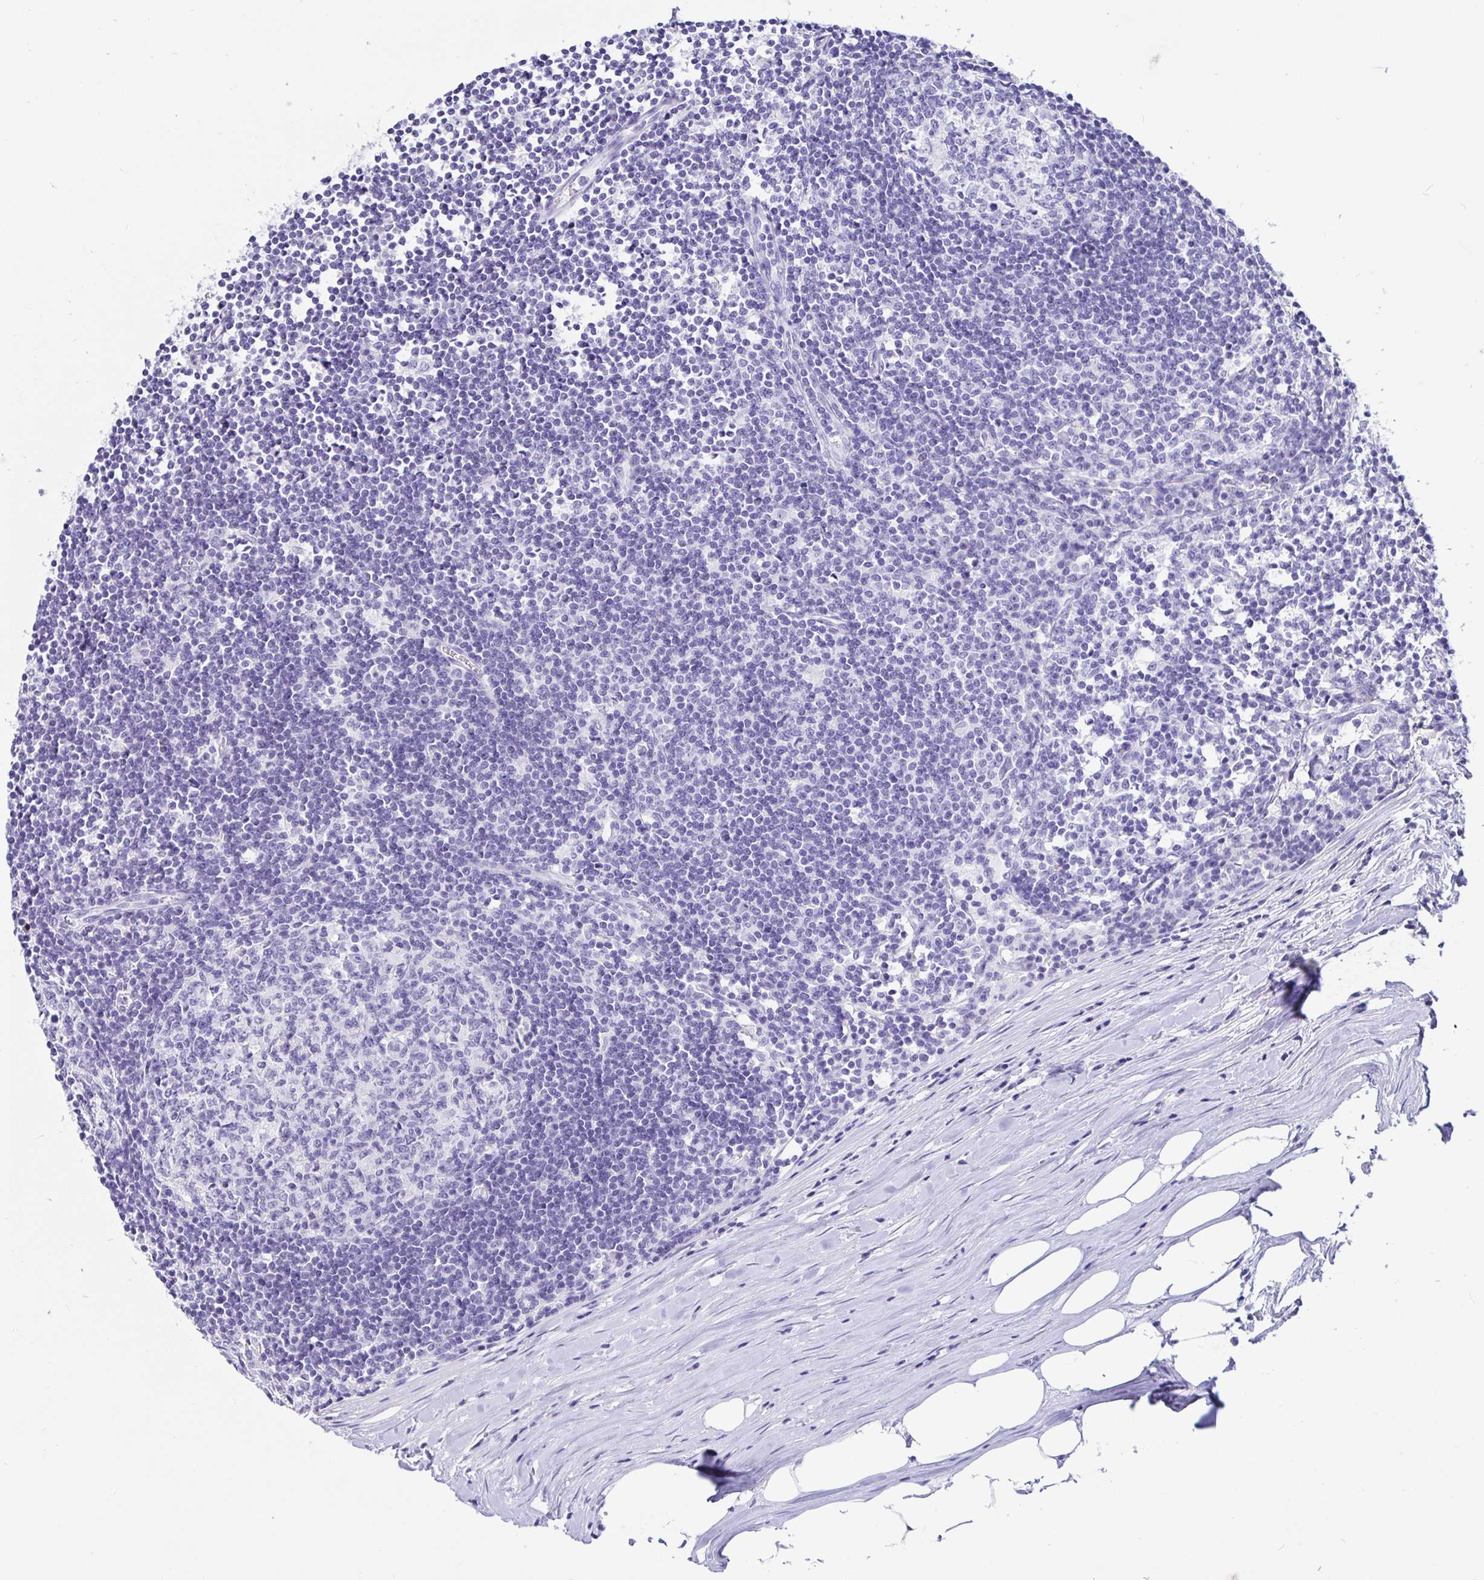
{"staining": {"intensity": "negative", "quantity": "none", "location": "none"}, "tissue": "lymph node", "cell_type": "Germinal center cells", "image_type": "normal", "snomed": [{"axis": "morphology", "description": "Normal tissue, NOS"}, {"axis": "topography", "description": "Lymph node"}], "caption": "Lymph node was stained to show a protein in brown. There is no significant positivity in germinal center cells. (Immunohistochemistry (ihc), brightfield microscopy, high magnification).", "gene": "PRAMEF18", "patient": {"sex": "male", "age": 67}}